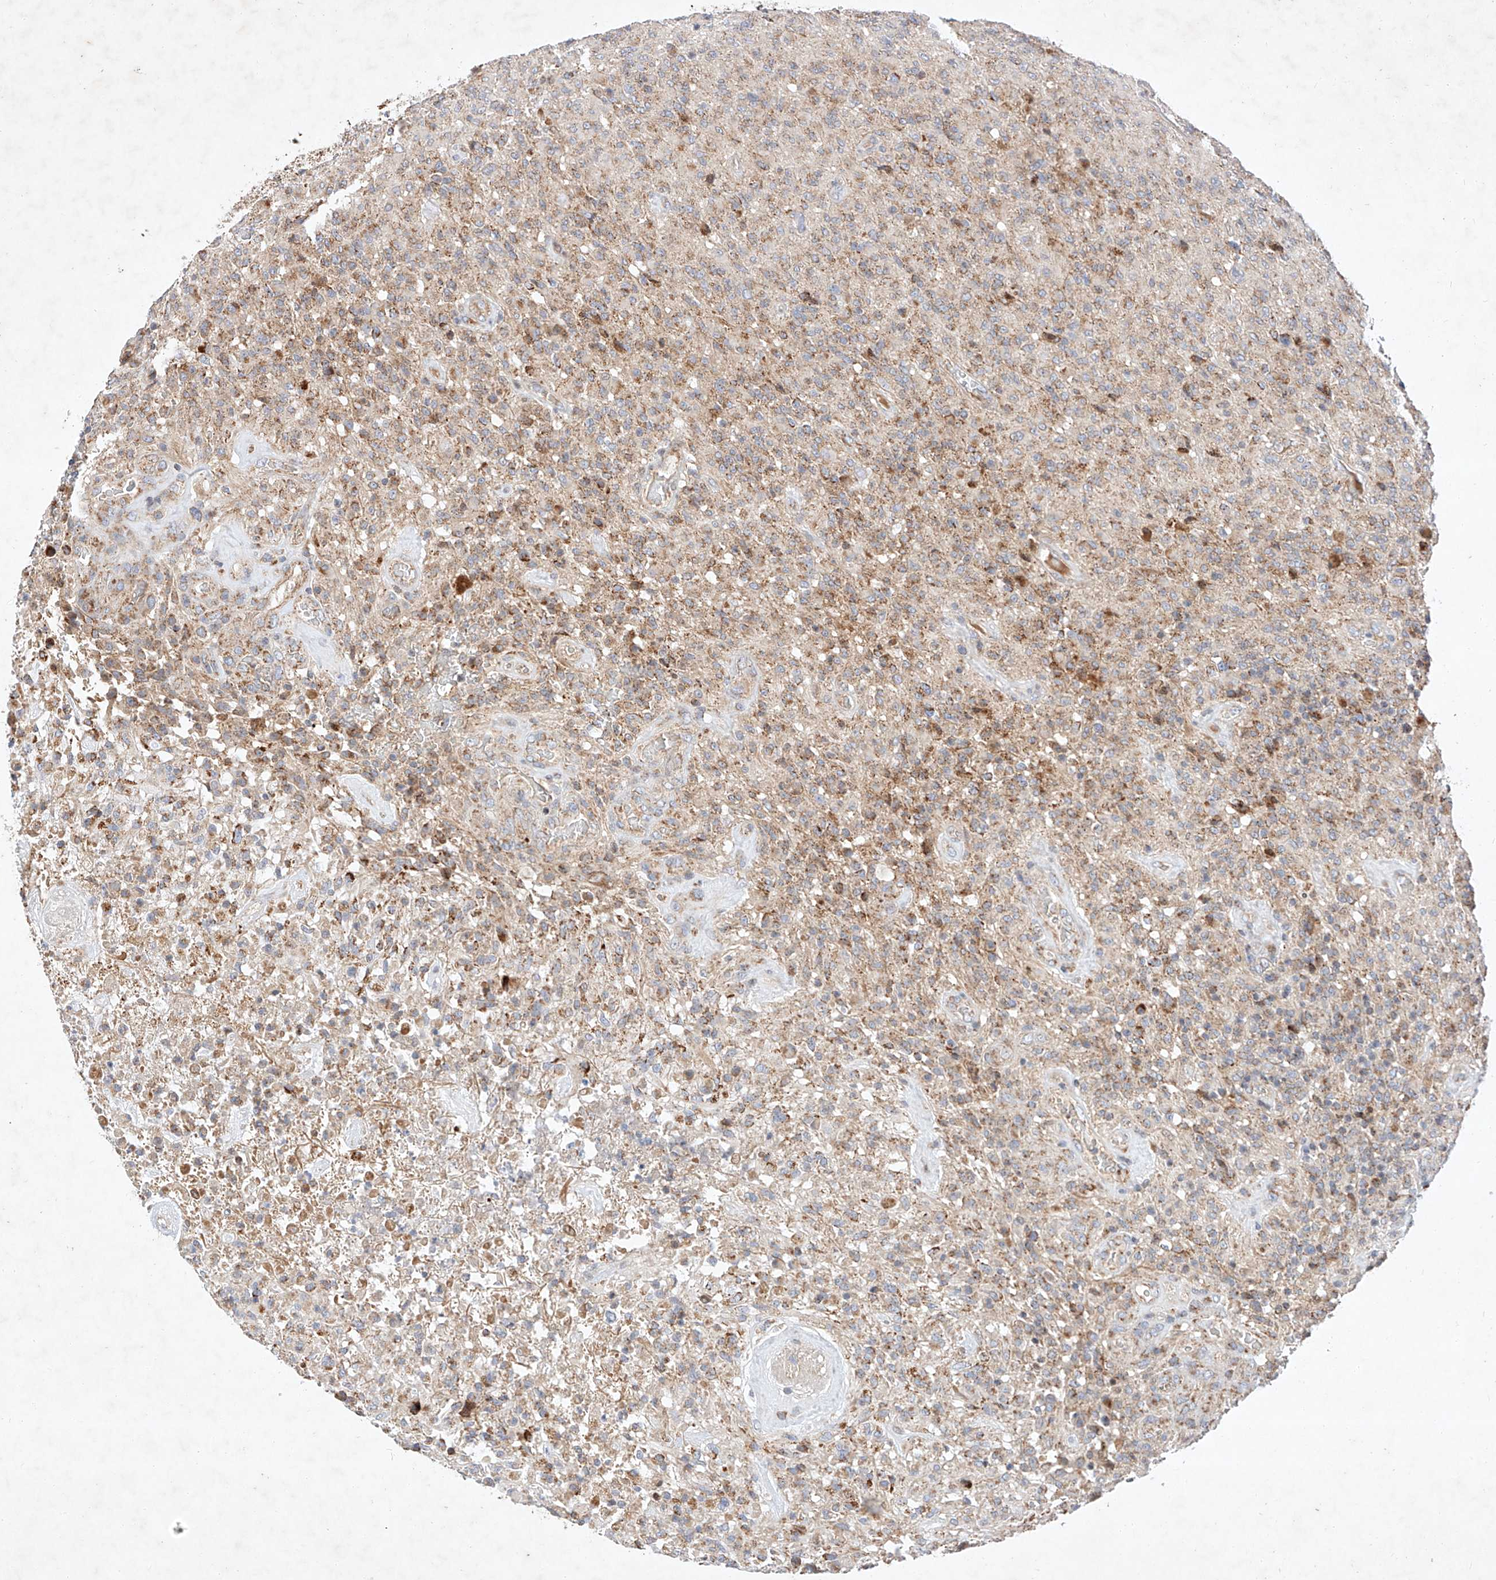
{"staining": {"intensity": "moderate", "quantity": "<25%", "location": "cytoplasmic/membranous"}, "tissue": "glioma", "cell_type": "Tumor cells", "image_type": "cancer", "snomed": [{"axis": "morphology", "description": "Glioma, malignant, High grade"}, {"axis": "topography", "description": "Brain"}], "caption": "Approximately <25% of tumor cells in malignant high-grade glioma show moderate cytoplasmic/membranous protein positivity as visualized by brown immunohistochemical staining.", "gene": "OSGEPL1", "patient": {"sex": "female", "age": 57}}